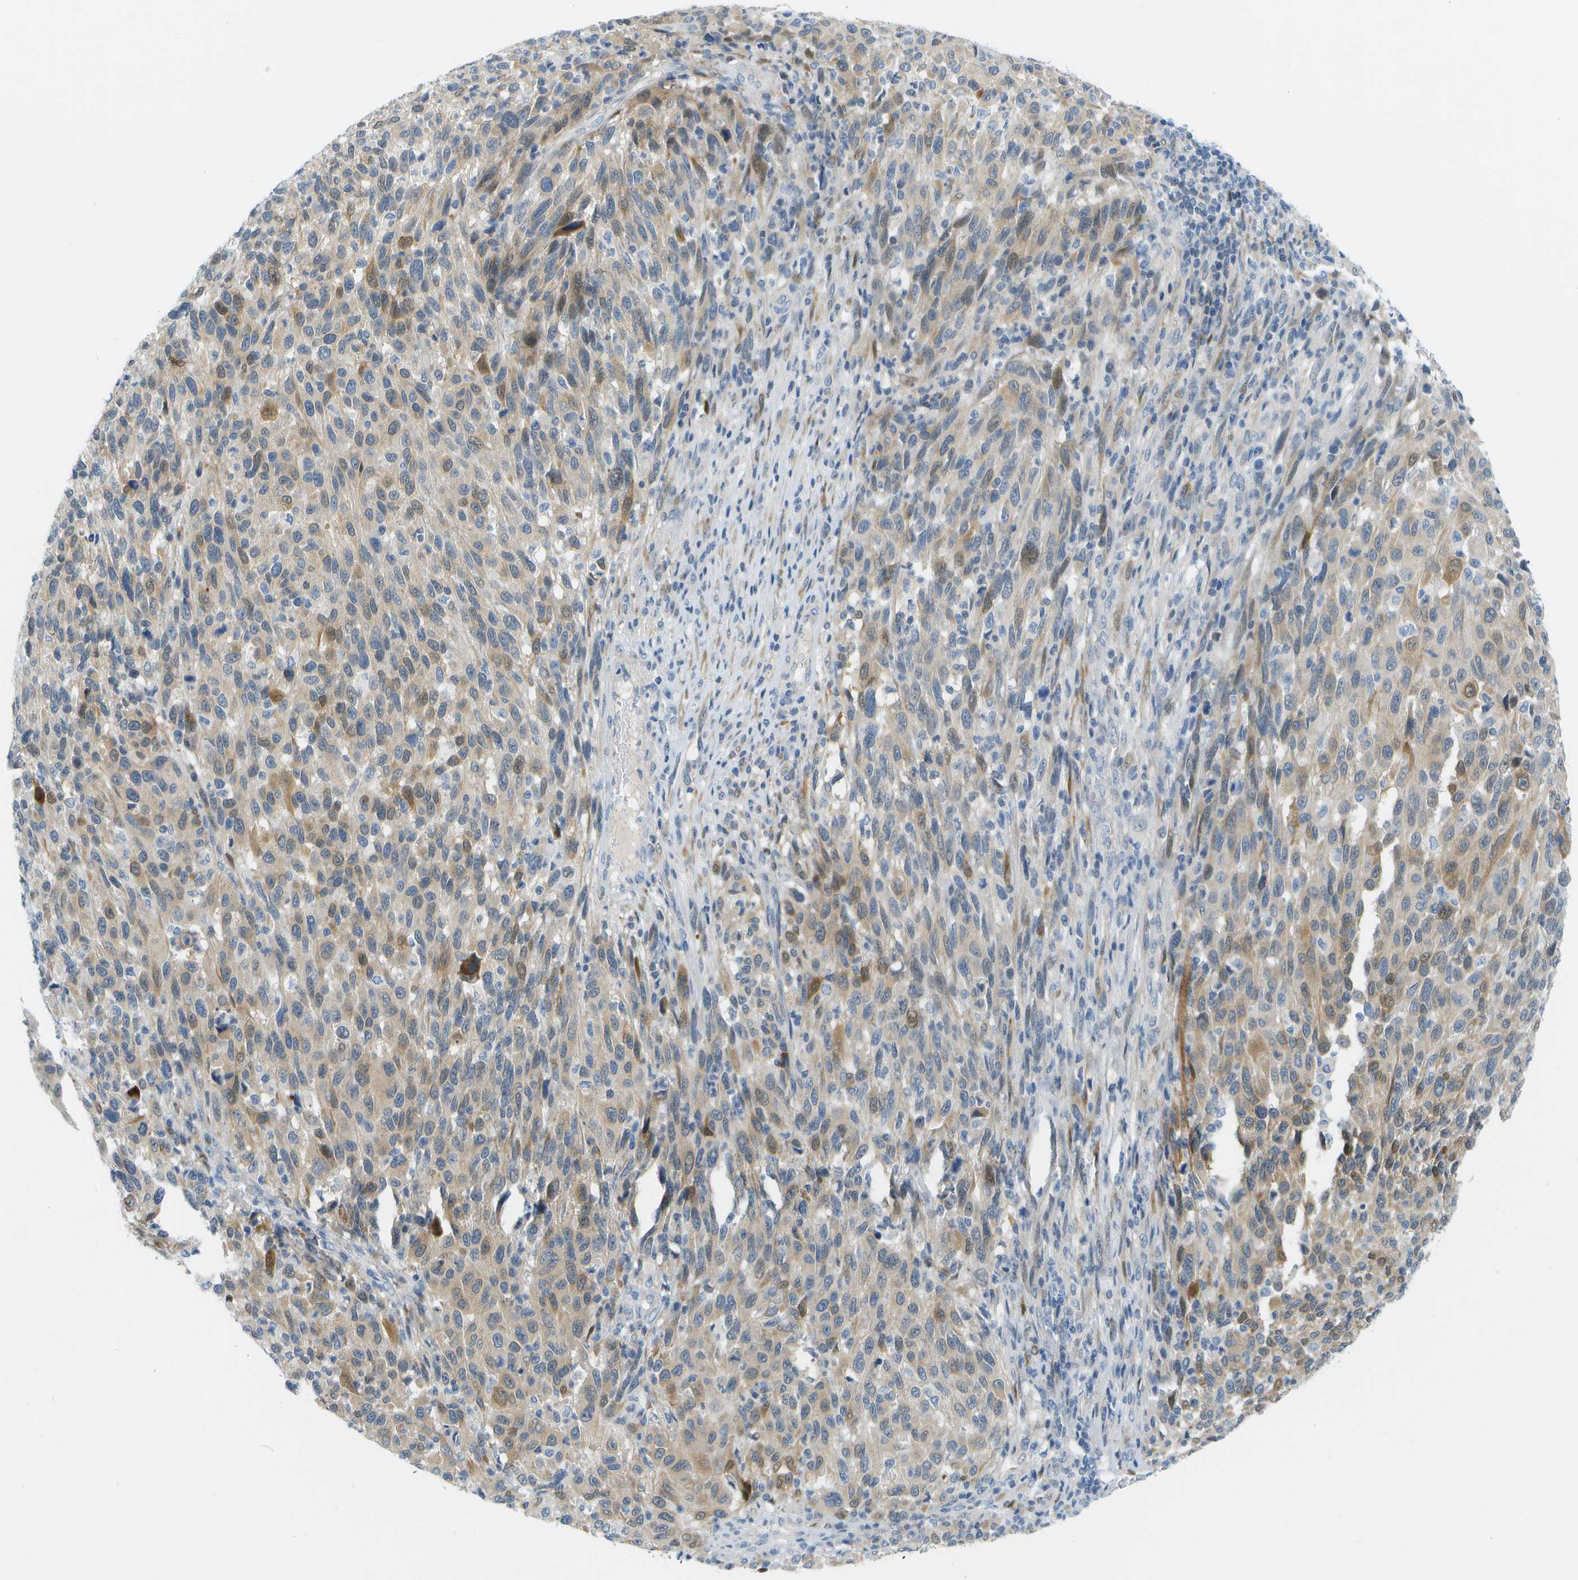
{"staining": {"intensity": "weak", "quantity": "<25%", "location": "cytoplasmic/membranous,nuclear"}, "tissue": "melanoma", "cell_type": "Tumor cells", "image_type": "cancer", "snomed": [{"axis": "morphology", "description": "Malignant melanoma, Metastatic site"}, {"axis": "topography", "description": "Lymph node"}], "caption": "An immunohistochemistry (IHC) image of melanoma is shown. There is no staining in tumor cells of melanoma.", "gene": "CUL9", "patient": {"sex": "male", "age": 61}}